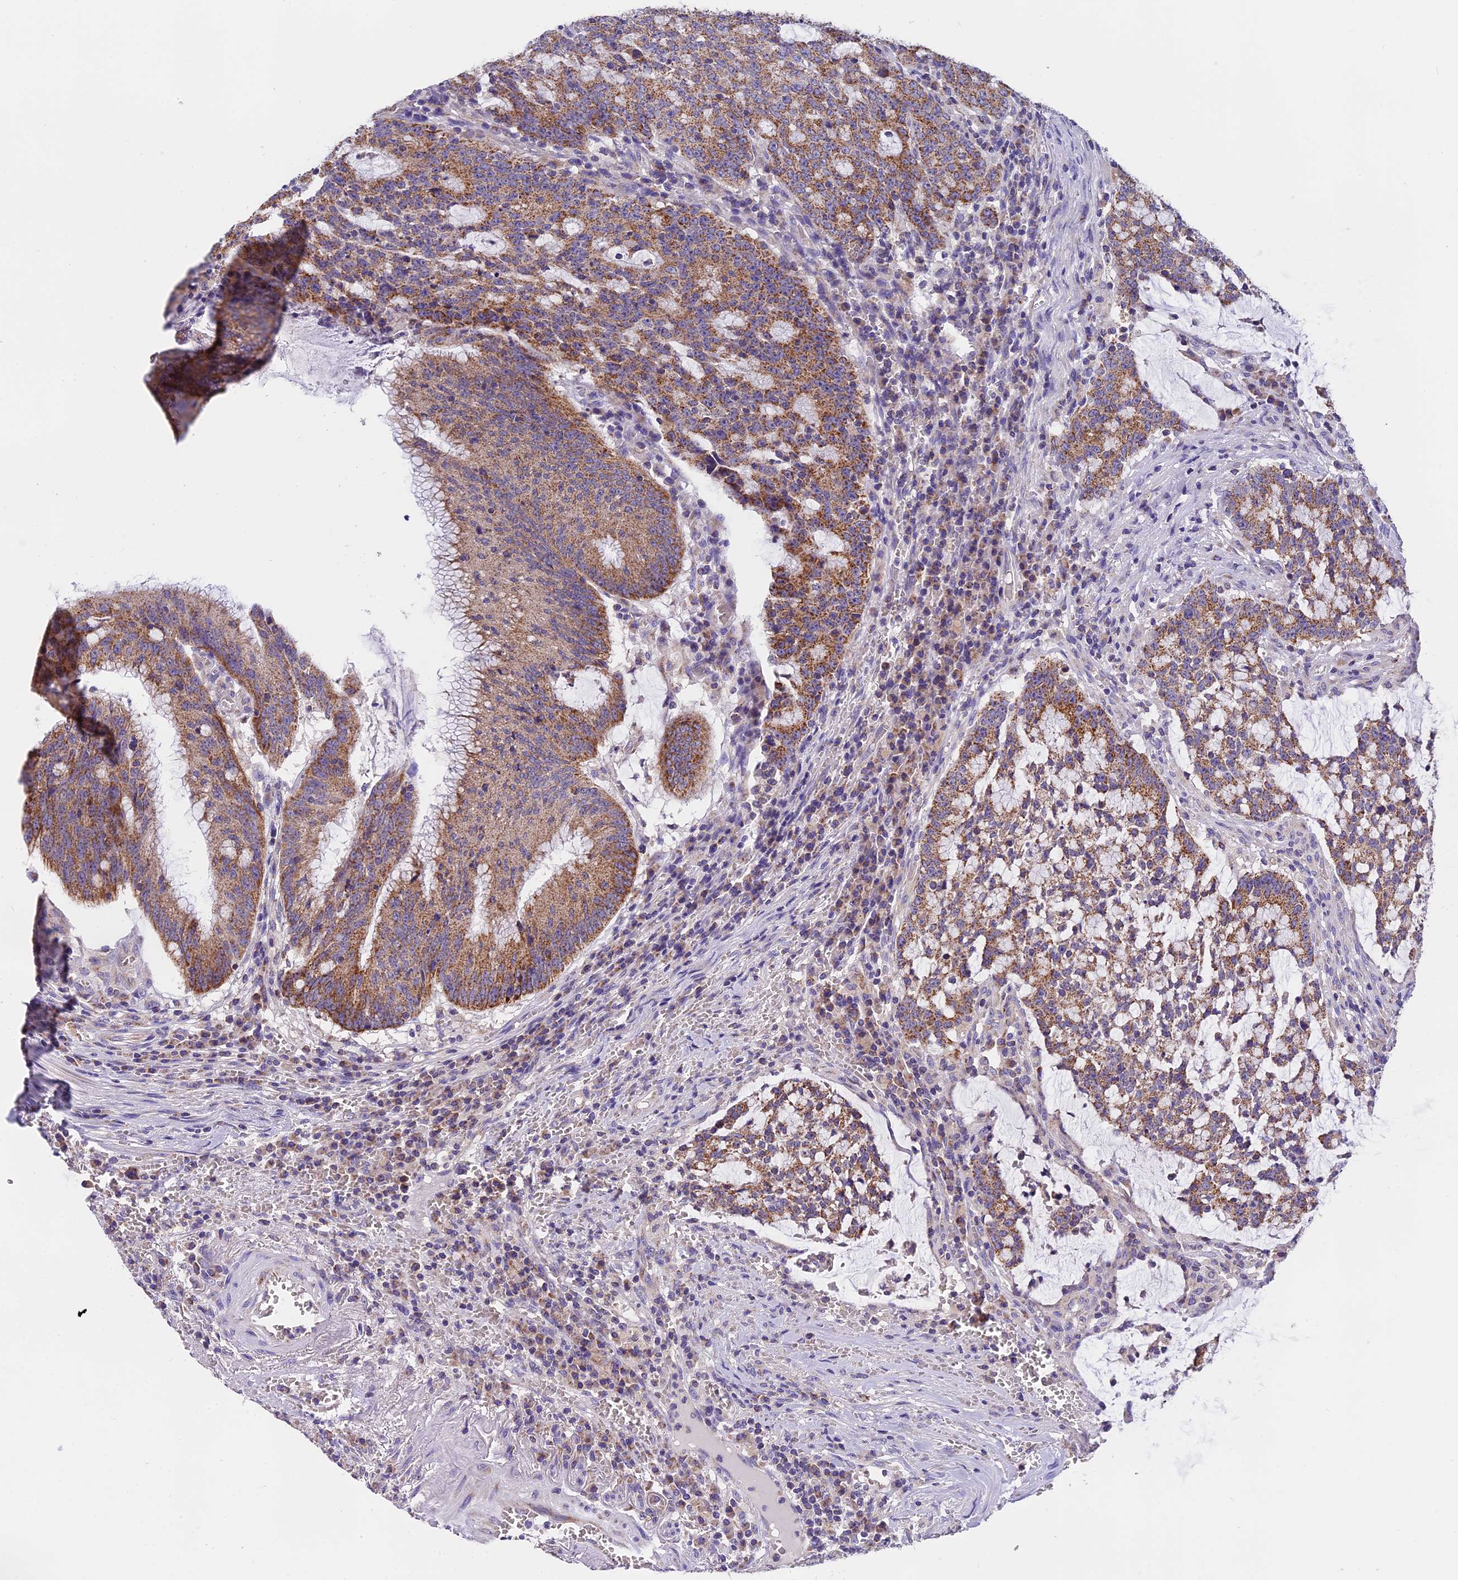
{"staining": {"intensity": "moderate", "quantity": ">75%", "location": "cytoplasmic/membranous"}, "tissue": "colorectal cancer", "cell_type": "Tumor cells", "image_type": "cancer", "snomed": [{"axis": "morphology", "description": "Adenocarcinoma, NOS"}, {"axis": "topography", "description": "Rectum"}], "caption": "DAB (3,3'-diaminobenzidine) immunohistochemical staining of human colorectal cancer displays moderate cytoplasmic/membranous protein positivity in about >75% of tumor cells.", "gene": "MGME1", "patient": {"sex": "female", "age": 77}}